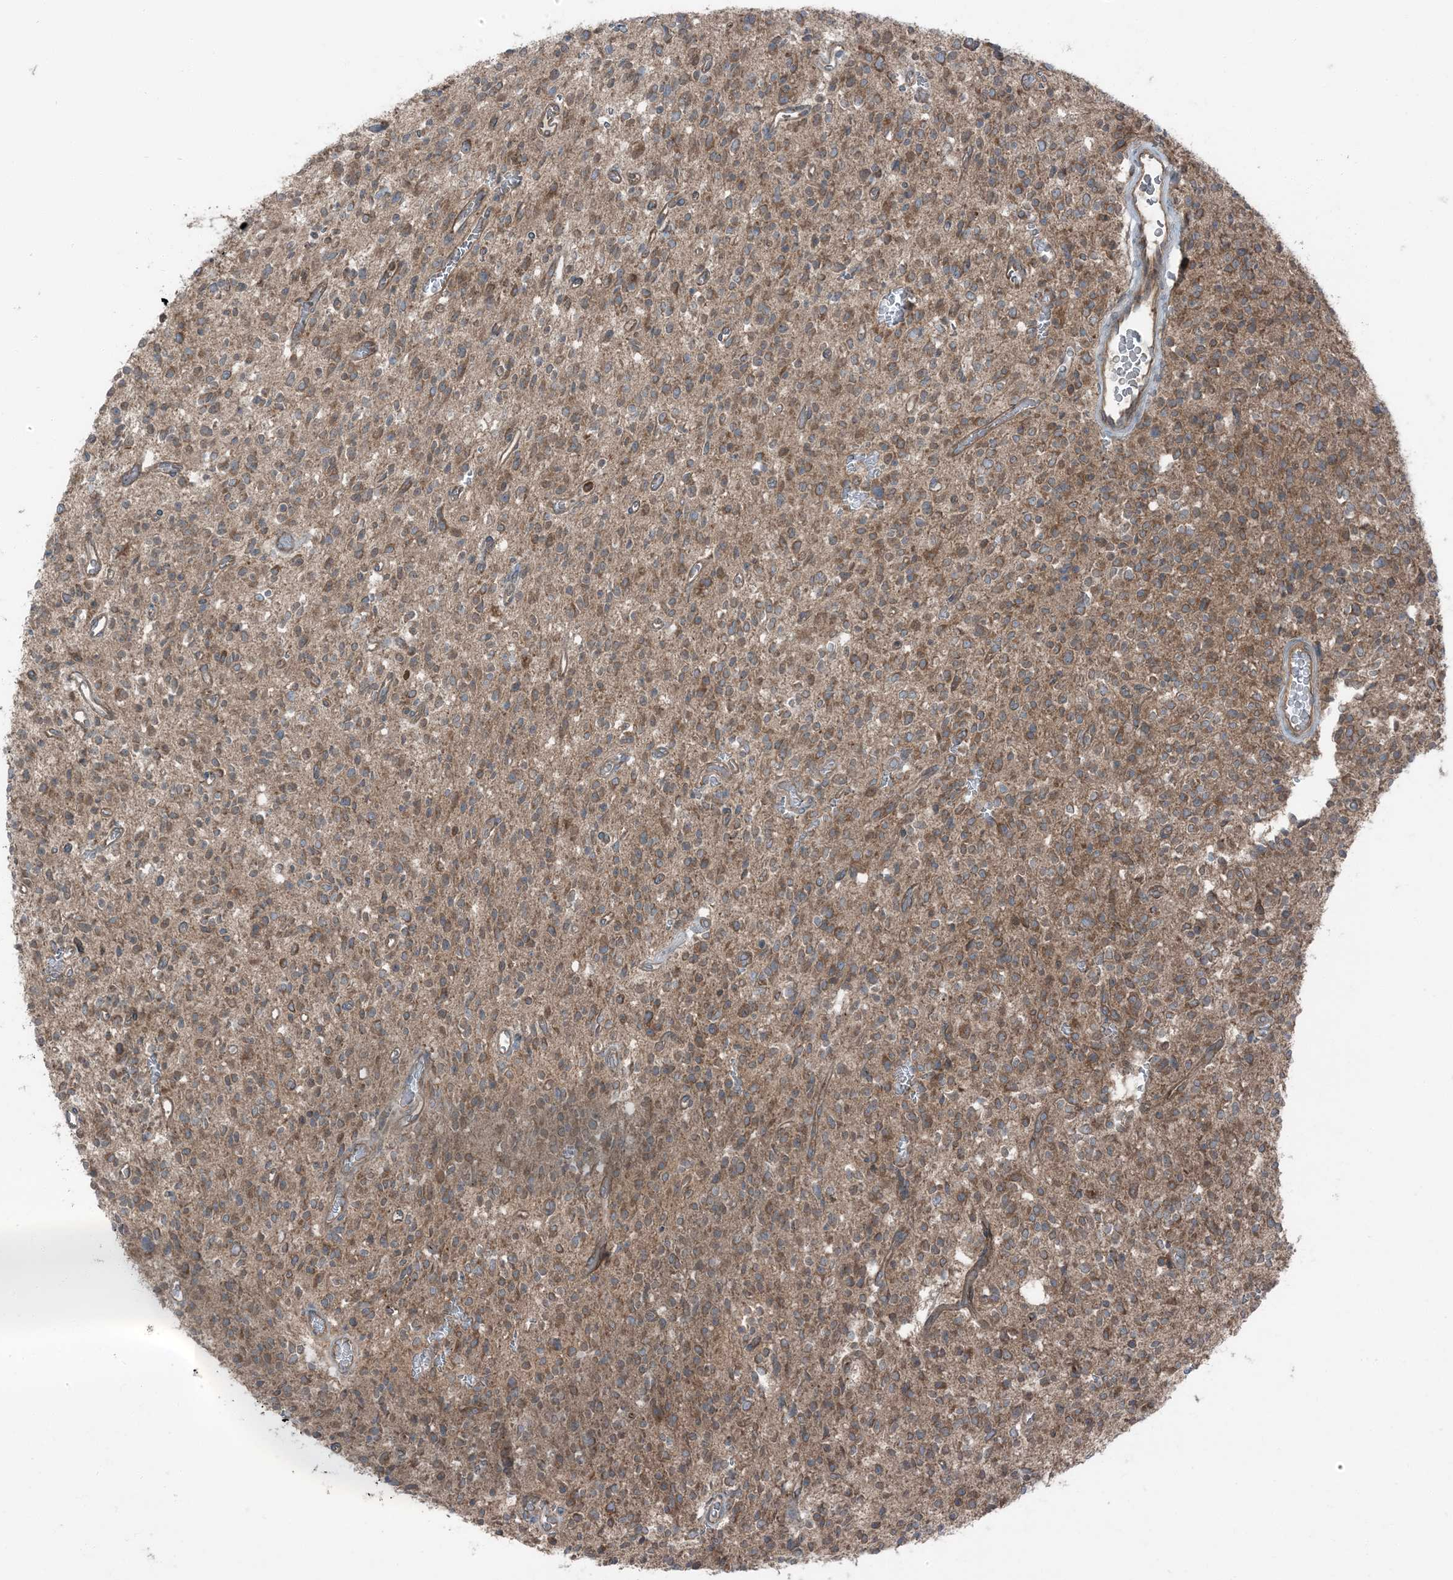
{"staining": {"intensity": "moderate", "quantity": ">75%", "location": "cytoplasmic/membranous"}, "tissue": "glioma", "cell_type": "Tumor cells", "image_type": "cancer", "snomed": [{"axis": "morphology", "description": "Glioma, malignant, High grade"}, {"axis": "topography", "description": "Brain"}], "caption": "Malignant high-grade glioma stained for a protein displays moderate cytoplasmic/membranous positivity in tumor cells.", "gene": "RAB3GAP1", "patient": {"sex": "male", "age": 34}}